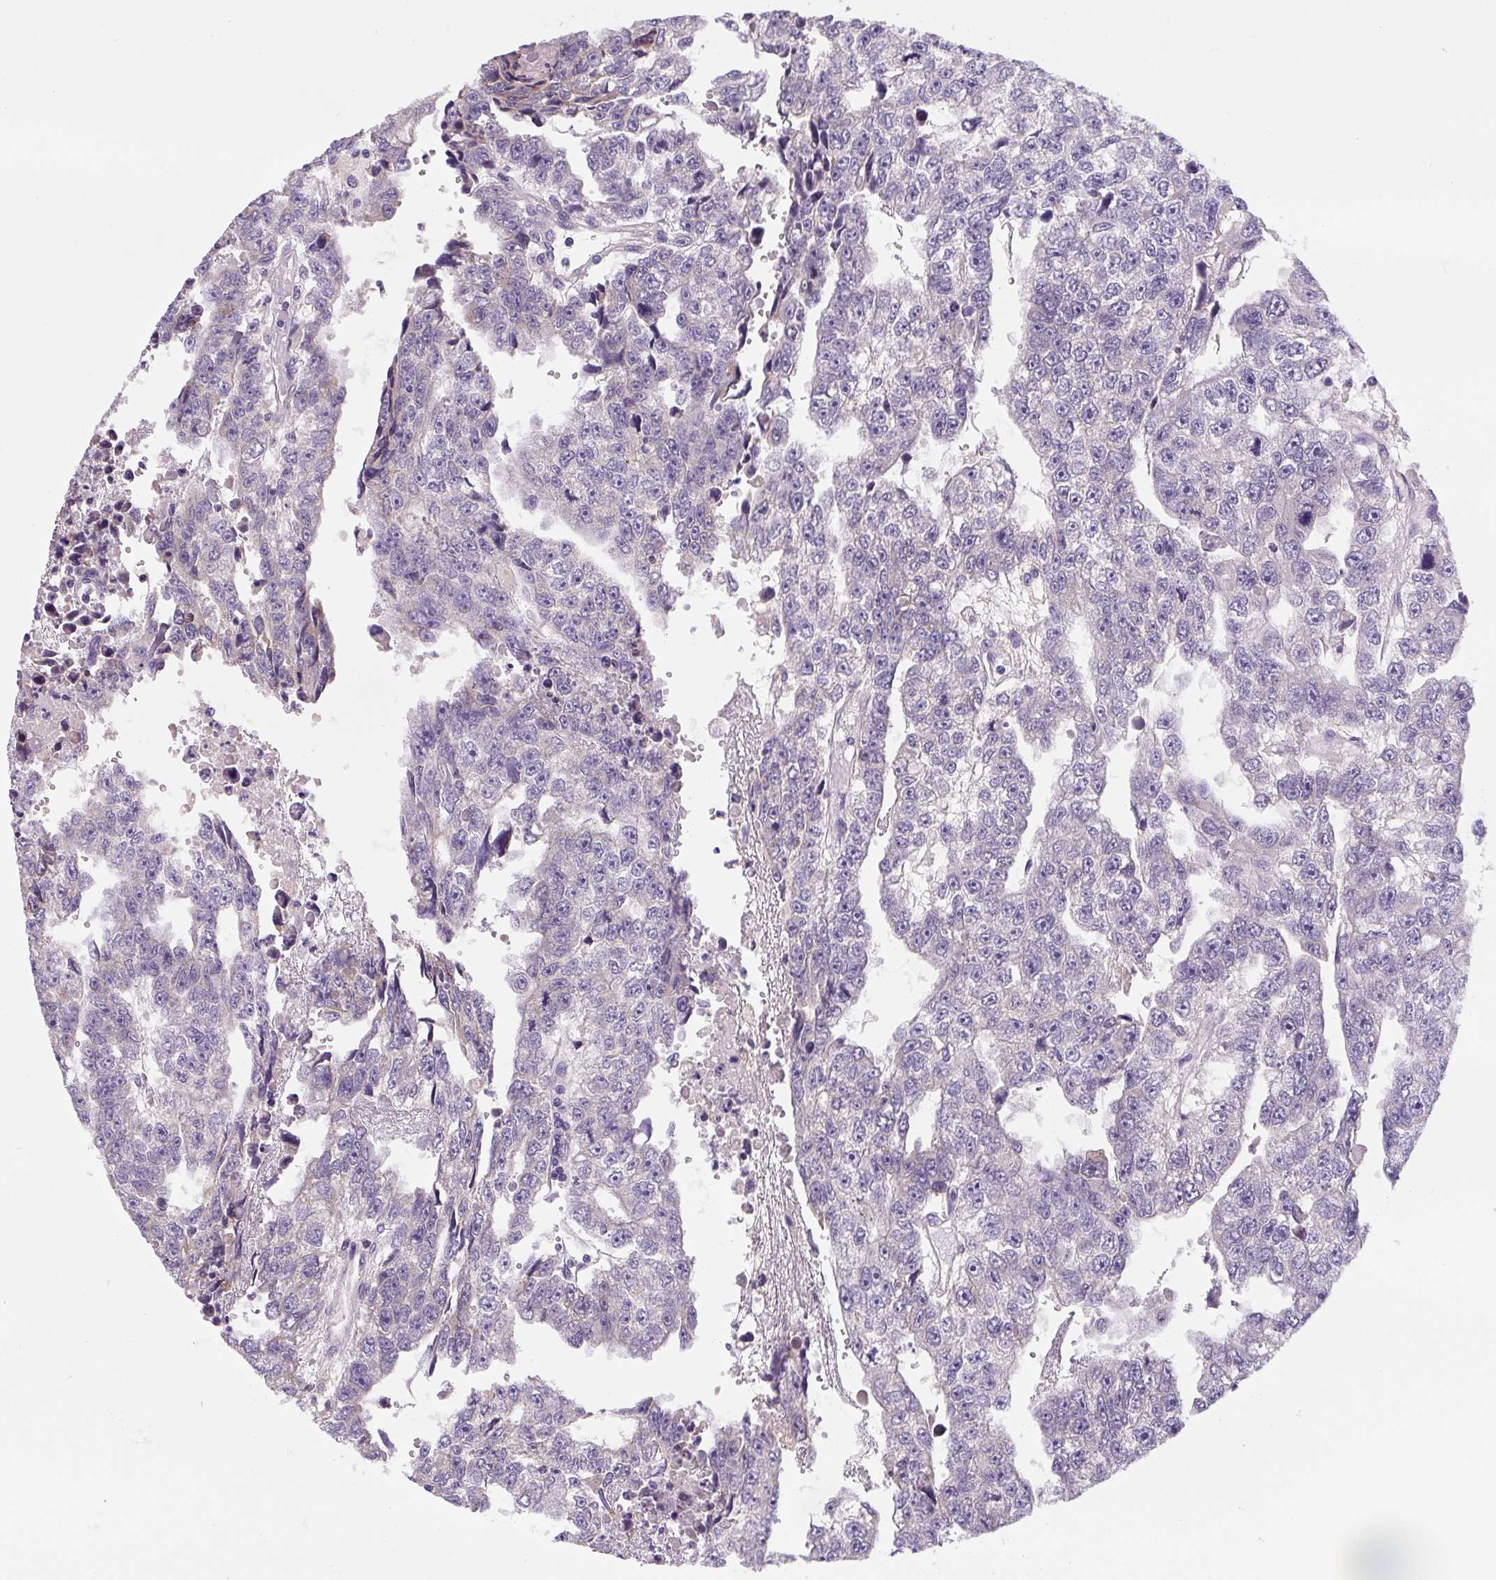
{"staining": {"intensity": "negative", "quantity": "none", "location": "none"}, "tissue": "testis cancer", "cell_type": "Tumor cells", "image_type": "cancer", "snomed": [{"axis": "morphology", "description": "Carcinoma, Embryonal, NOS"}, {"axis": "topography", "description": "Testis"}], "caption": "A micrograph of testis cancer stained for a protein reveals no brown staining in tumor cells.", "gene": "FZD5", "patient": {"sex": "male", "age": 20}}